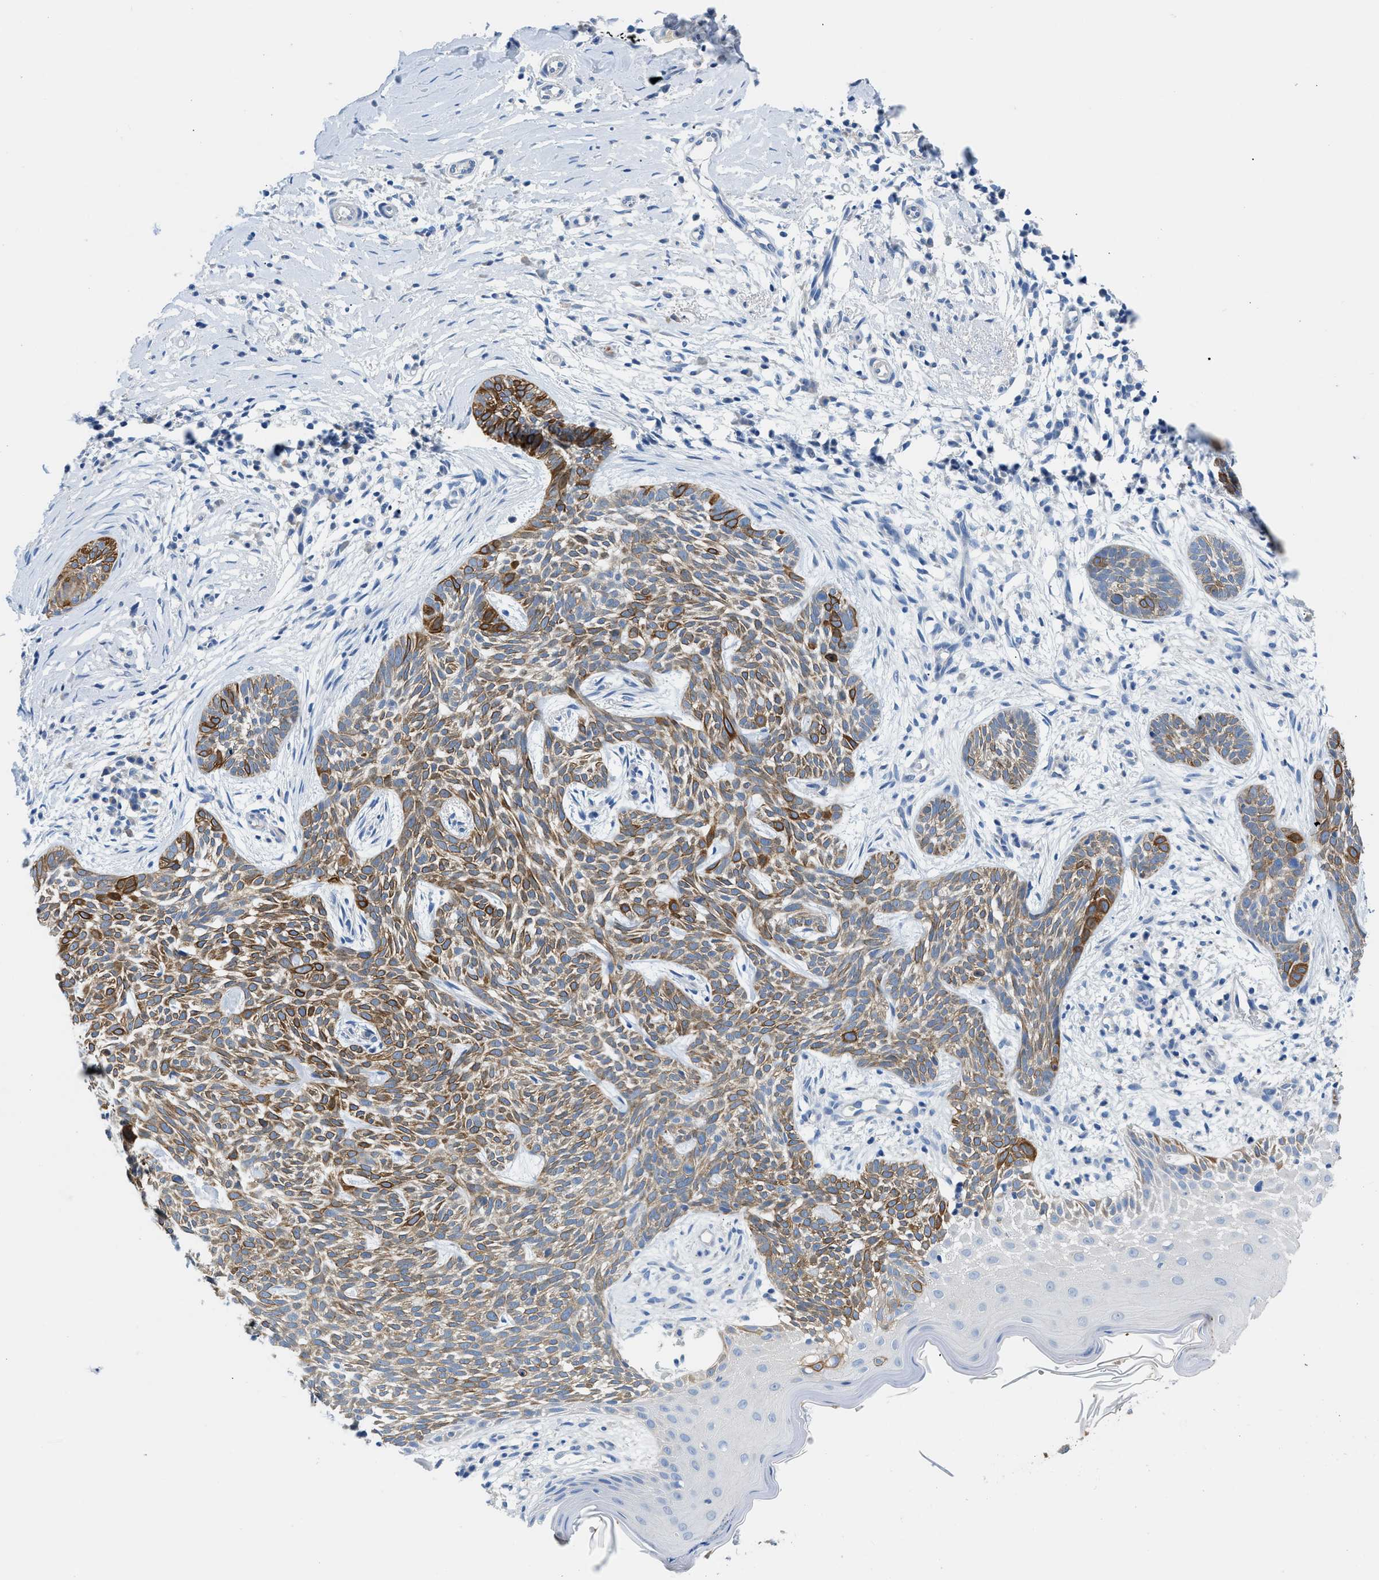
{"staining": {"intensity": "strong", "quantity": "25%-75%", "location": "cytoplasmic/membranous"}, "tissue": "skin cancer", "cell_type": "Tumor cells", "image_type": "cancer", "snomed": [{"axis": "morphology", "description": "Basal cell carcinoma"}, {"axis": "topography", "description": "Skin"}], "caption": "A brown stain labels strong cytoplasmic/membranous positivity of a protein in skin cancer (basal cell carcinoma) tumor cells. Immunohistochemistry stains the protein in brown and the nuclei are stained blue.", "gene": "SLC10A6", "patient": {"sex": "female", "age": 59}}